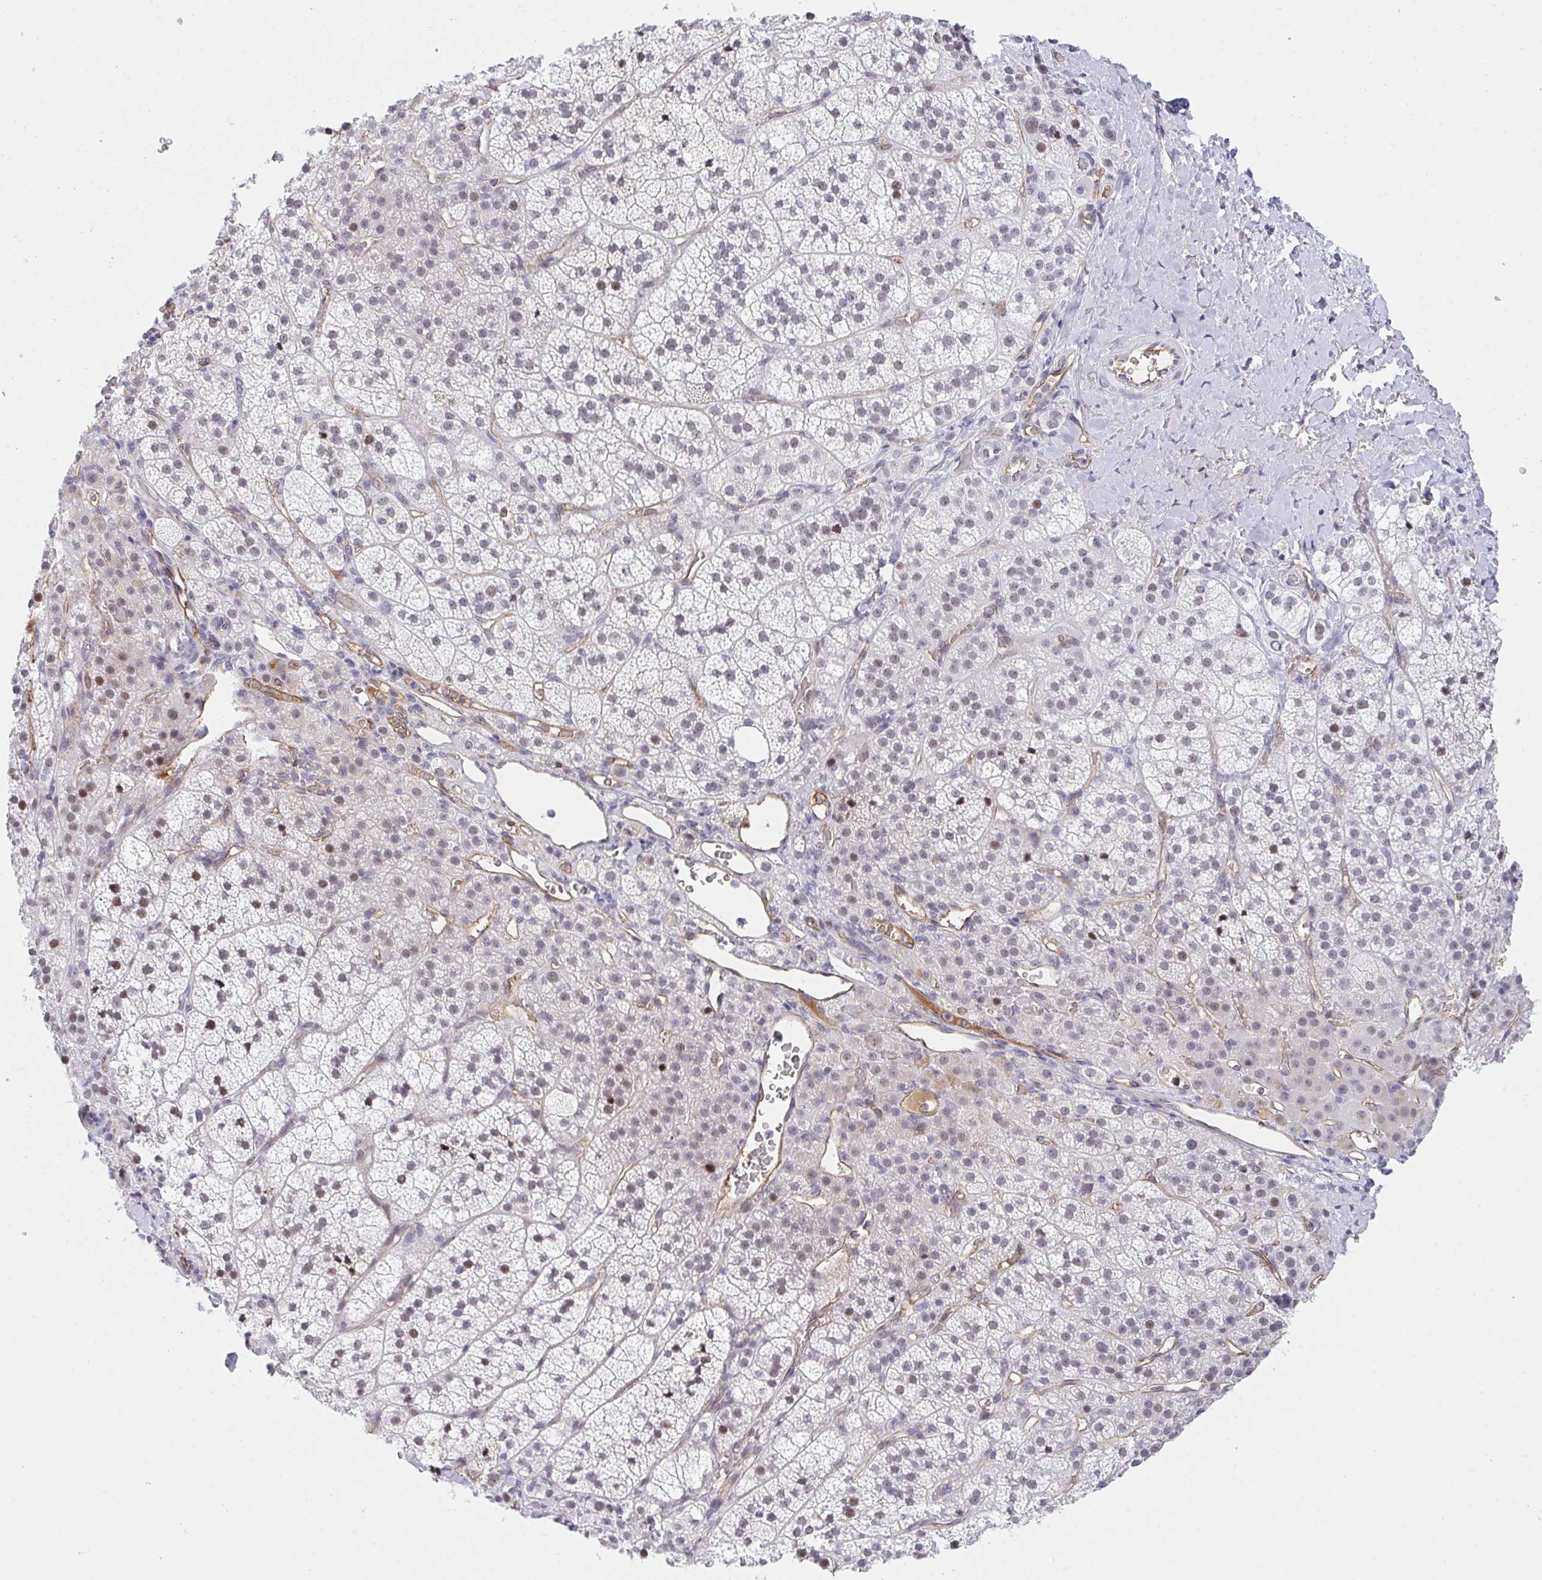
{"staining": {"intensity": "weak", "quantity": "25%-75%", "location": "nuclear"}, "tissue": "adrenal gland", "cell_type": "Glandular cells", "image_type": "normal", "snomed": [{"axis": "morphology", "description": "Normal tissue, NOS"}, {"axis": "topography", "description": "Adrenal gland"}], "caption": "This micrograph displays immunohistochemistry staining of normal adrenal gland, with low weak nuclear positivity in about 25%-75% of glandular cells.", "gene": "DSCAML1", "patient": {"sex": "female", "age": 60}}